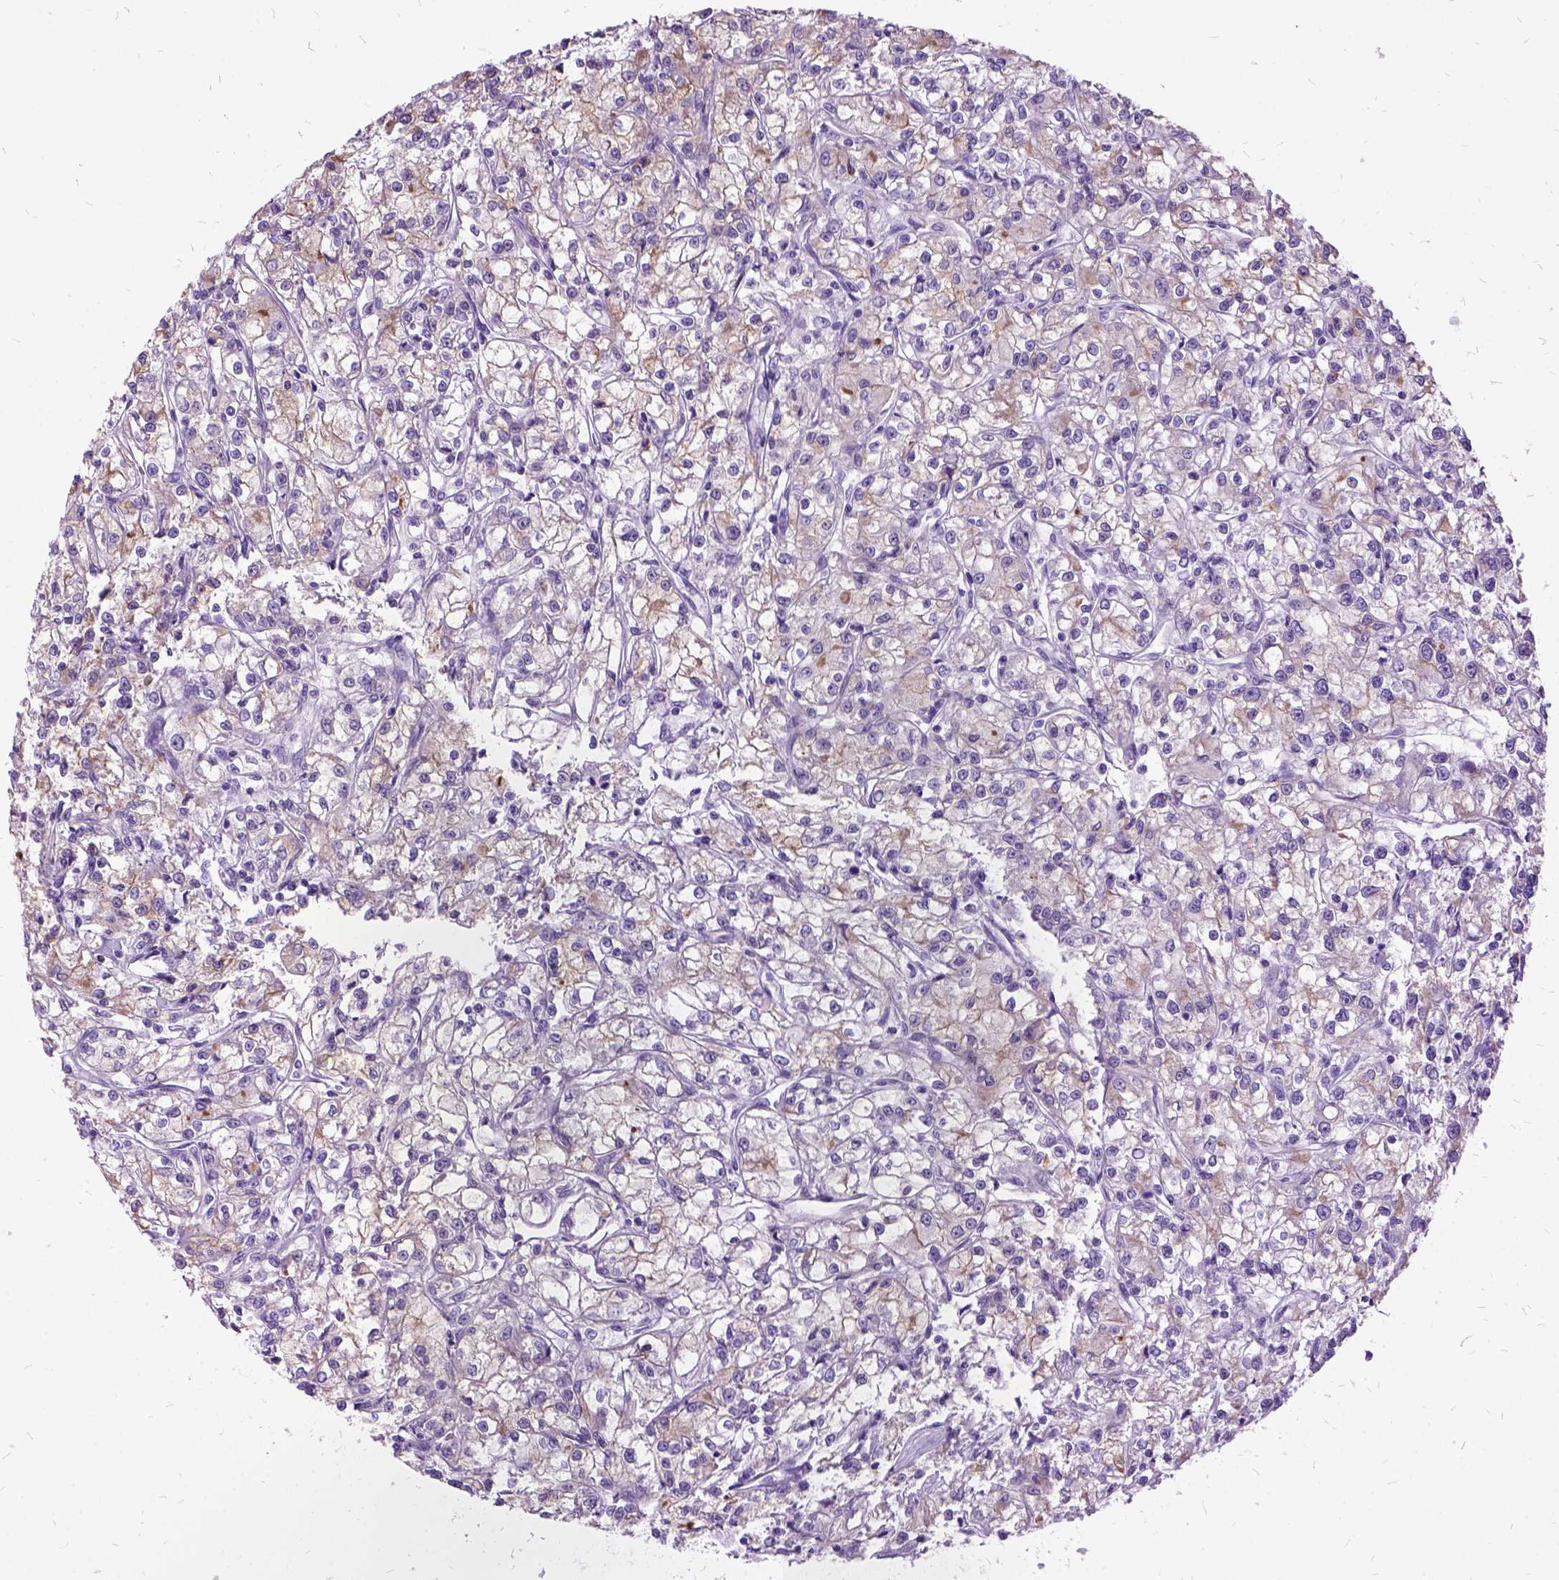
{"staining": {"intensity": "weak", "quantity": "<25%", "location": "cytoplasmic/membranous"}, "tissue": "renal cancer", "cell_type": "Tumor cells", "image_type": "cancer", "snomed": [{"axis": "morphology", "description": "Adenocarcinoma, NOS"}, {"axis": "topography", "description": "Kidney"}], "caption": "Image shows no protein expression in tumor cells of renal adenocarcinoma tissue.", "gene": "MME", "patient": {"sex": "female", "age": 59}}